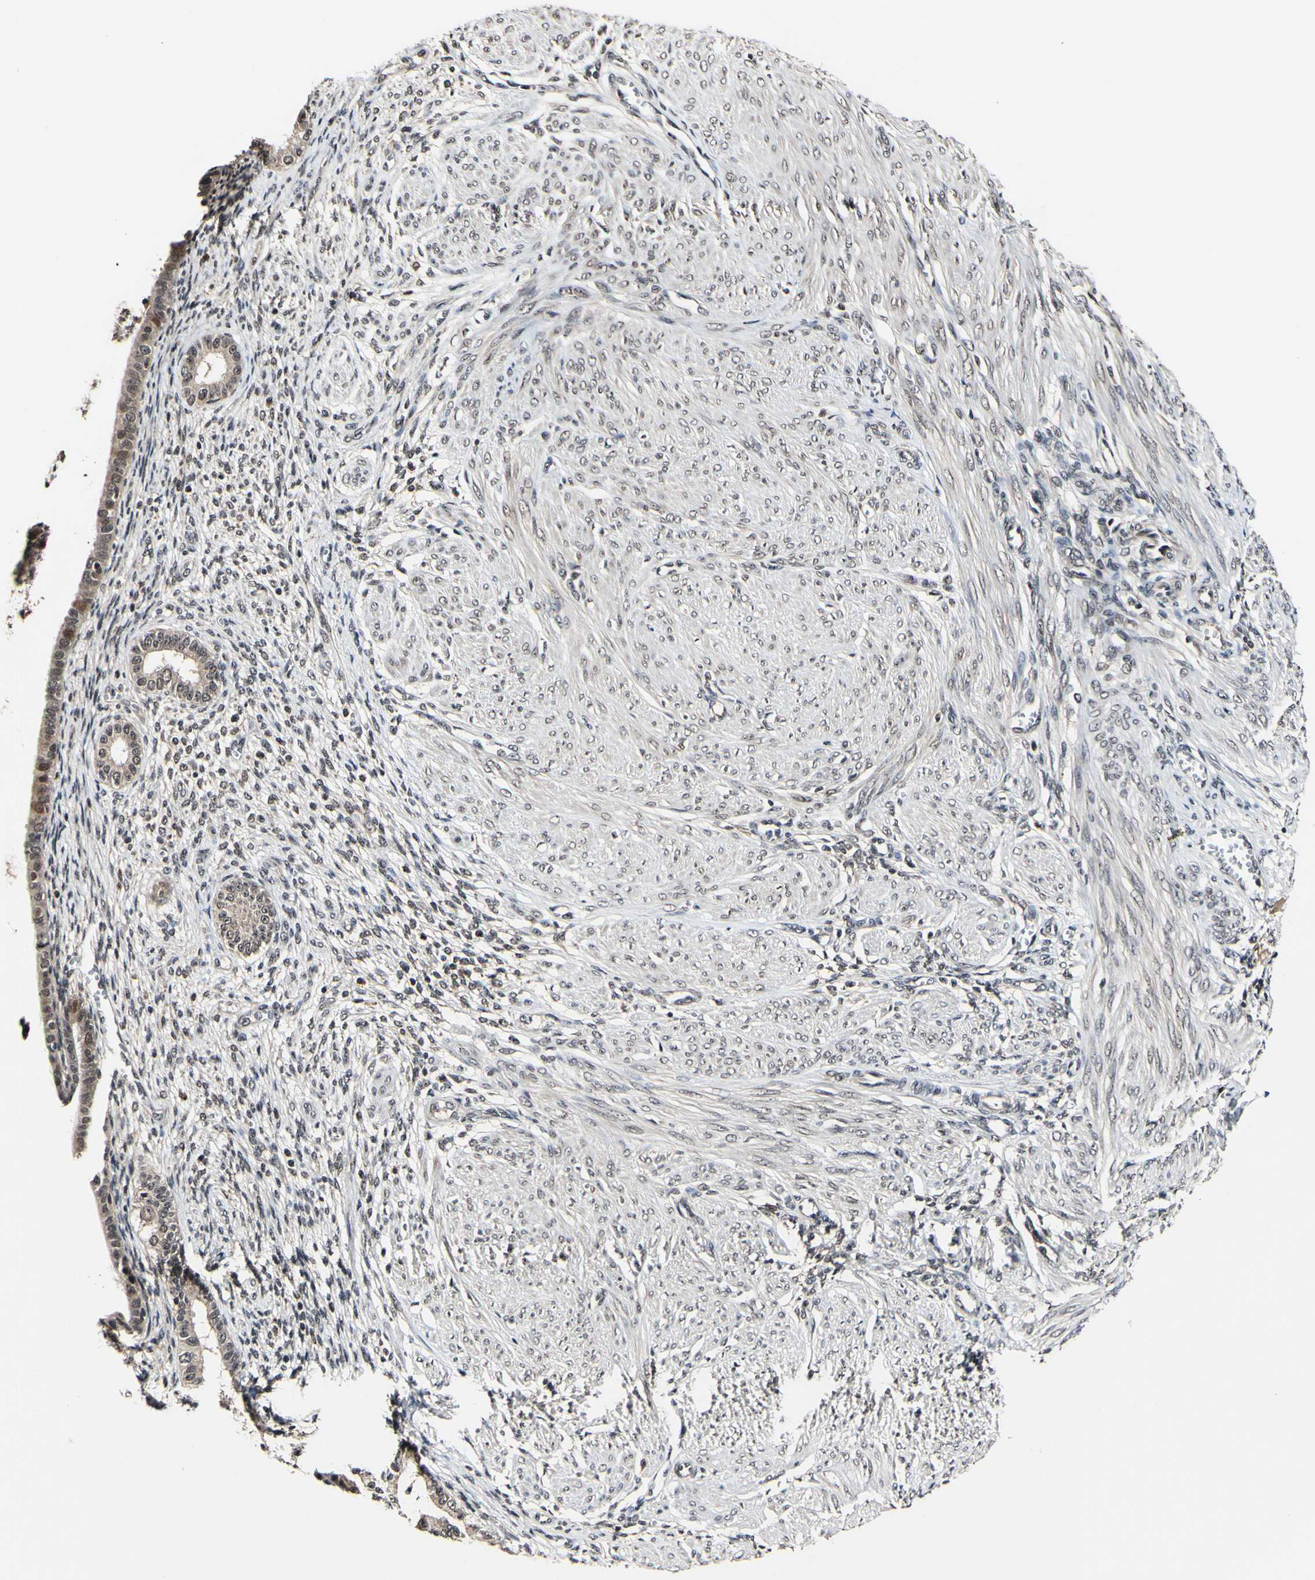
{"staining": {"intensity": "negative", "quantity": "none", "location": "none"}, "tissue": "endometrium", "cell_type": "Cells in endometrial stroma", "image_type": "normal", "snomed": [{"axis": "morphology", "description": "Normal tissue, NOS"}, {"axis": "topography", "description": "Endometrium"}], "caption": "High power microscopy micrograph of an IHC image of benign endometrium, revealing no significant expression in cells in endometrial stroma.", "gene": "PSMD10", "patient": {"sex": "female", "age": 72}}